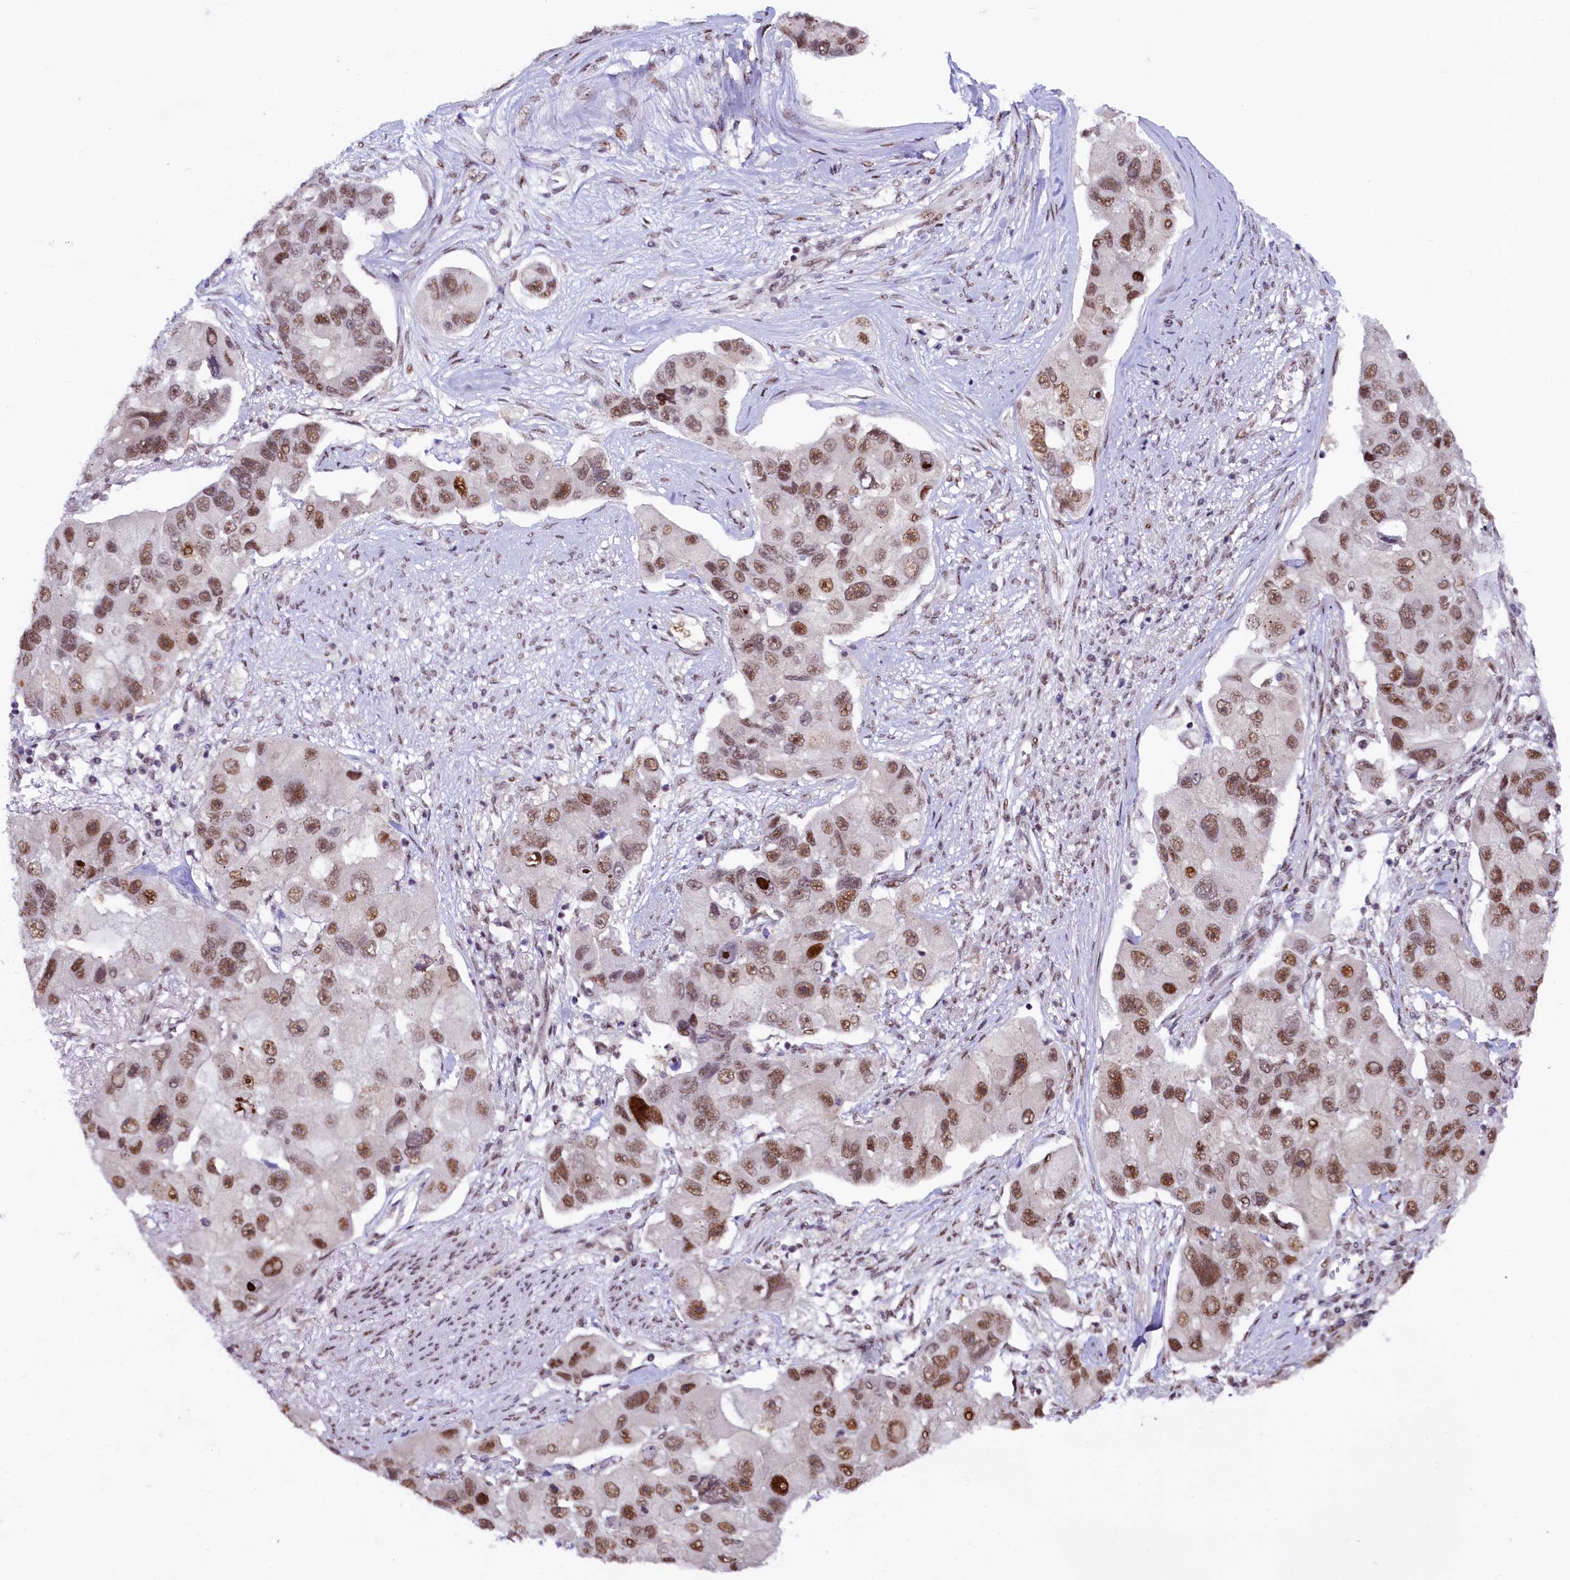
{"staining": {"intensity": "moderate", "quantity": ">75%", "location": "nuclear"}, "tissue": "lung cancer", "cell_type": "Tumor cells", "image_type": "cancer", "snomed": [{"axis": "morphology", "description": "Adenocarcinoma, NOS"}, {"axis": "topography", "description": "Lung"}], "caption": "A medium amount of moderate nuclear staining is appreciated in about >75% of tumor cells in lung cancer tissue.", "gene": "ANKS3", "patient": {"sex": "female", "age": 54}}